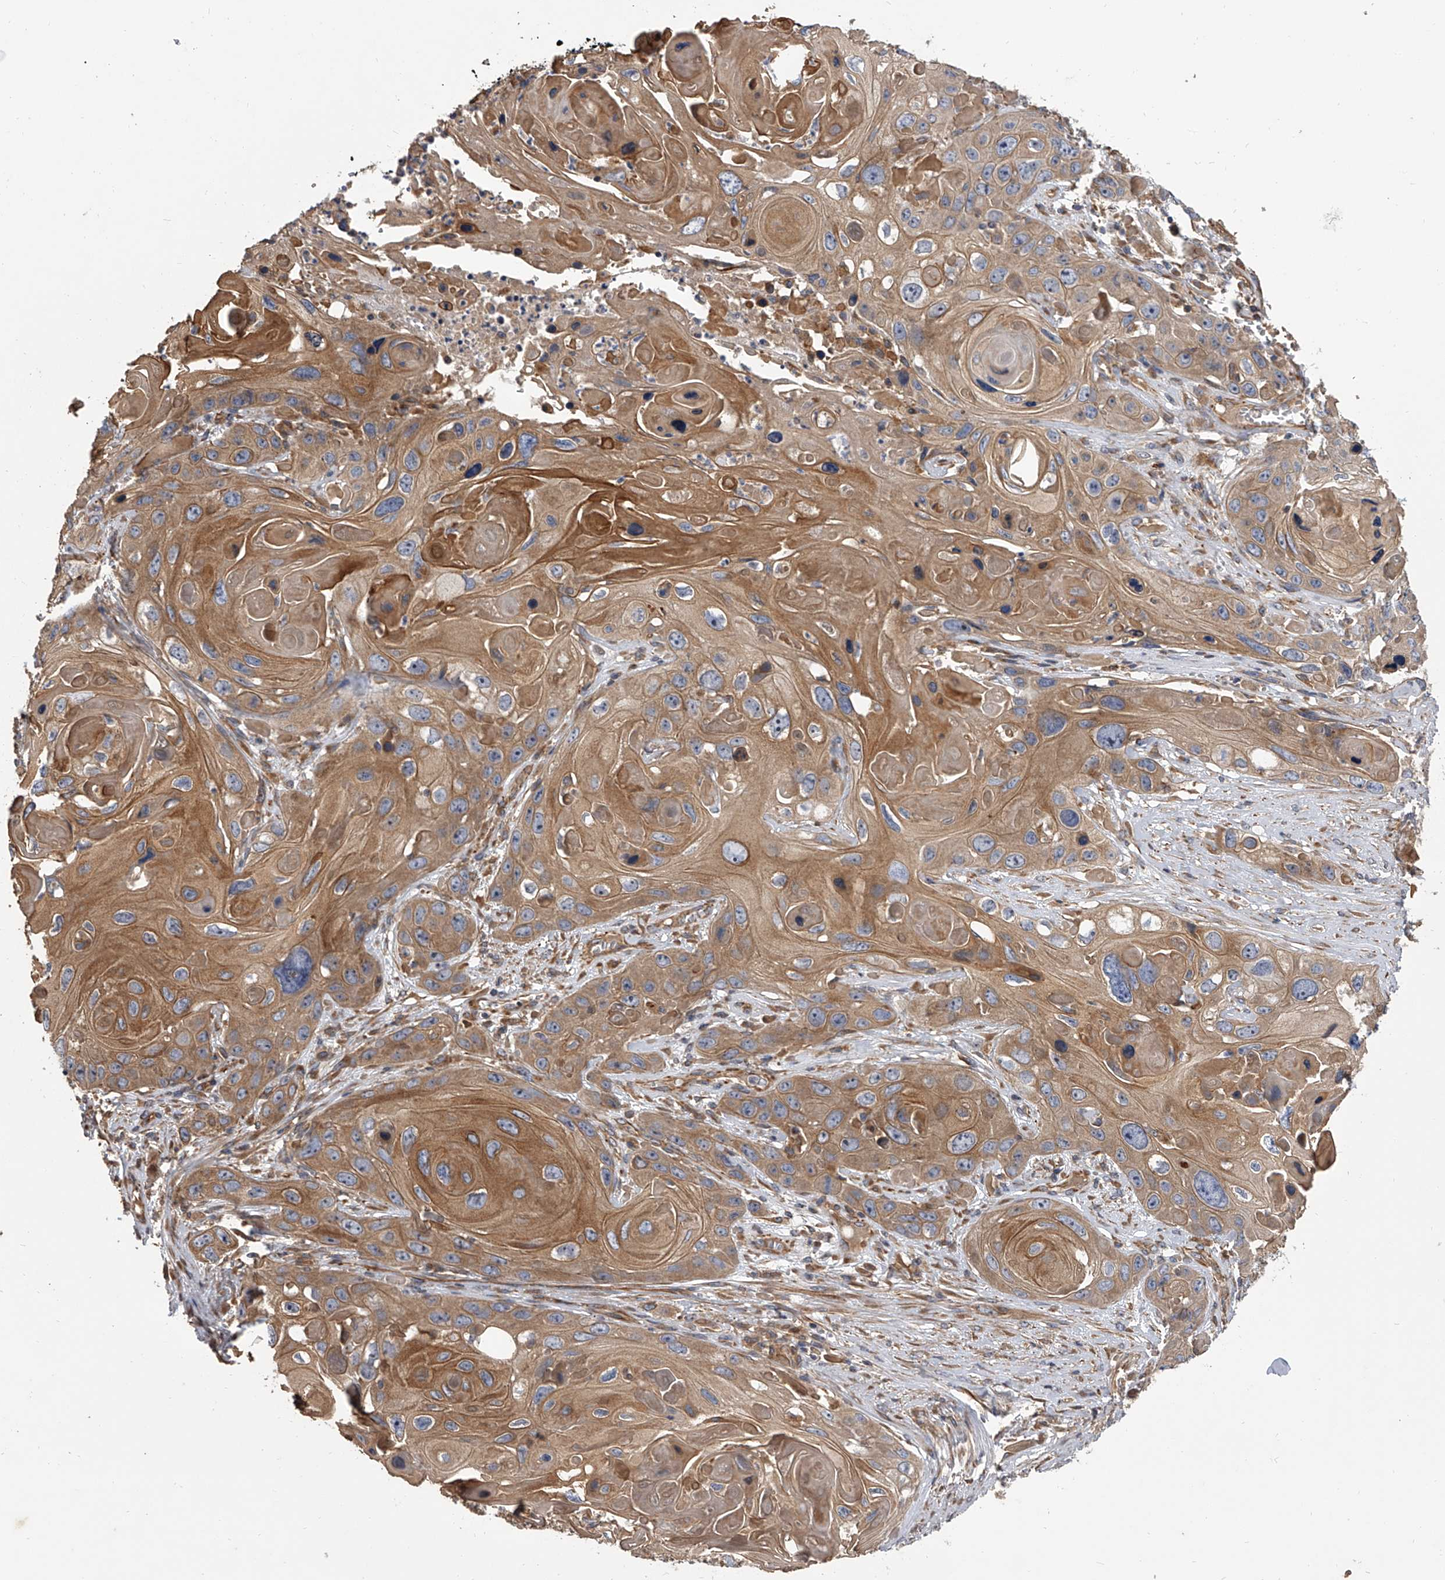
{"staining": {"intensity": "moderate", "quantity": ">75%", "location": "cytoplasmic/membranous"}, "tissue": "skin cancer", "cell_type": "Tumor cells", "image_type": "cancer", "snomed": [{"axis": "morphology", "description": "Squamous cell carcinoma, NOS"}, {"axis": "topography", "description": "Skin"}], "caption": "About >75% of tumor cells in skin squamous cell carcinoma show moderate cytoplasmic/membranous protein expression as visualized by brown immunohistochemical staining.", "gene": "EXOC4", "patient": {"sex": "male", "age": 55}}